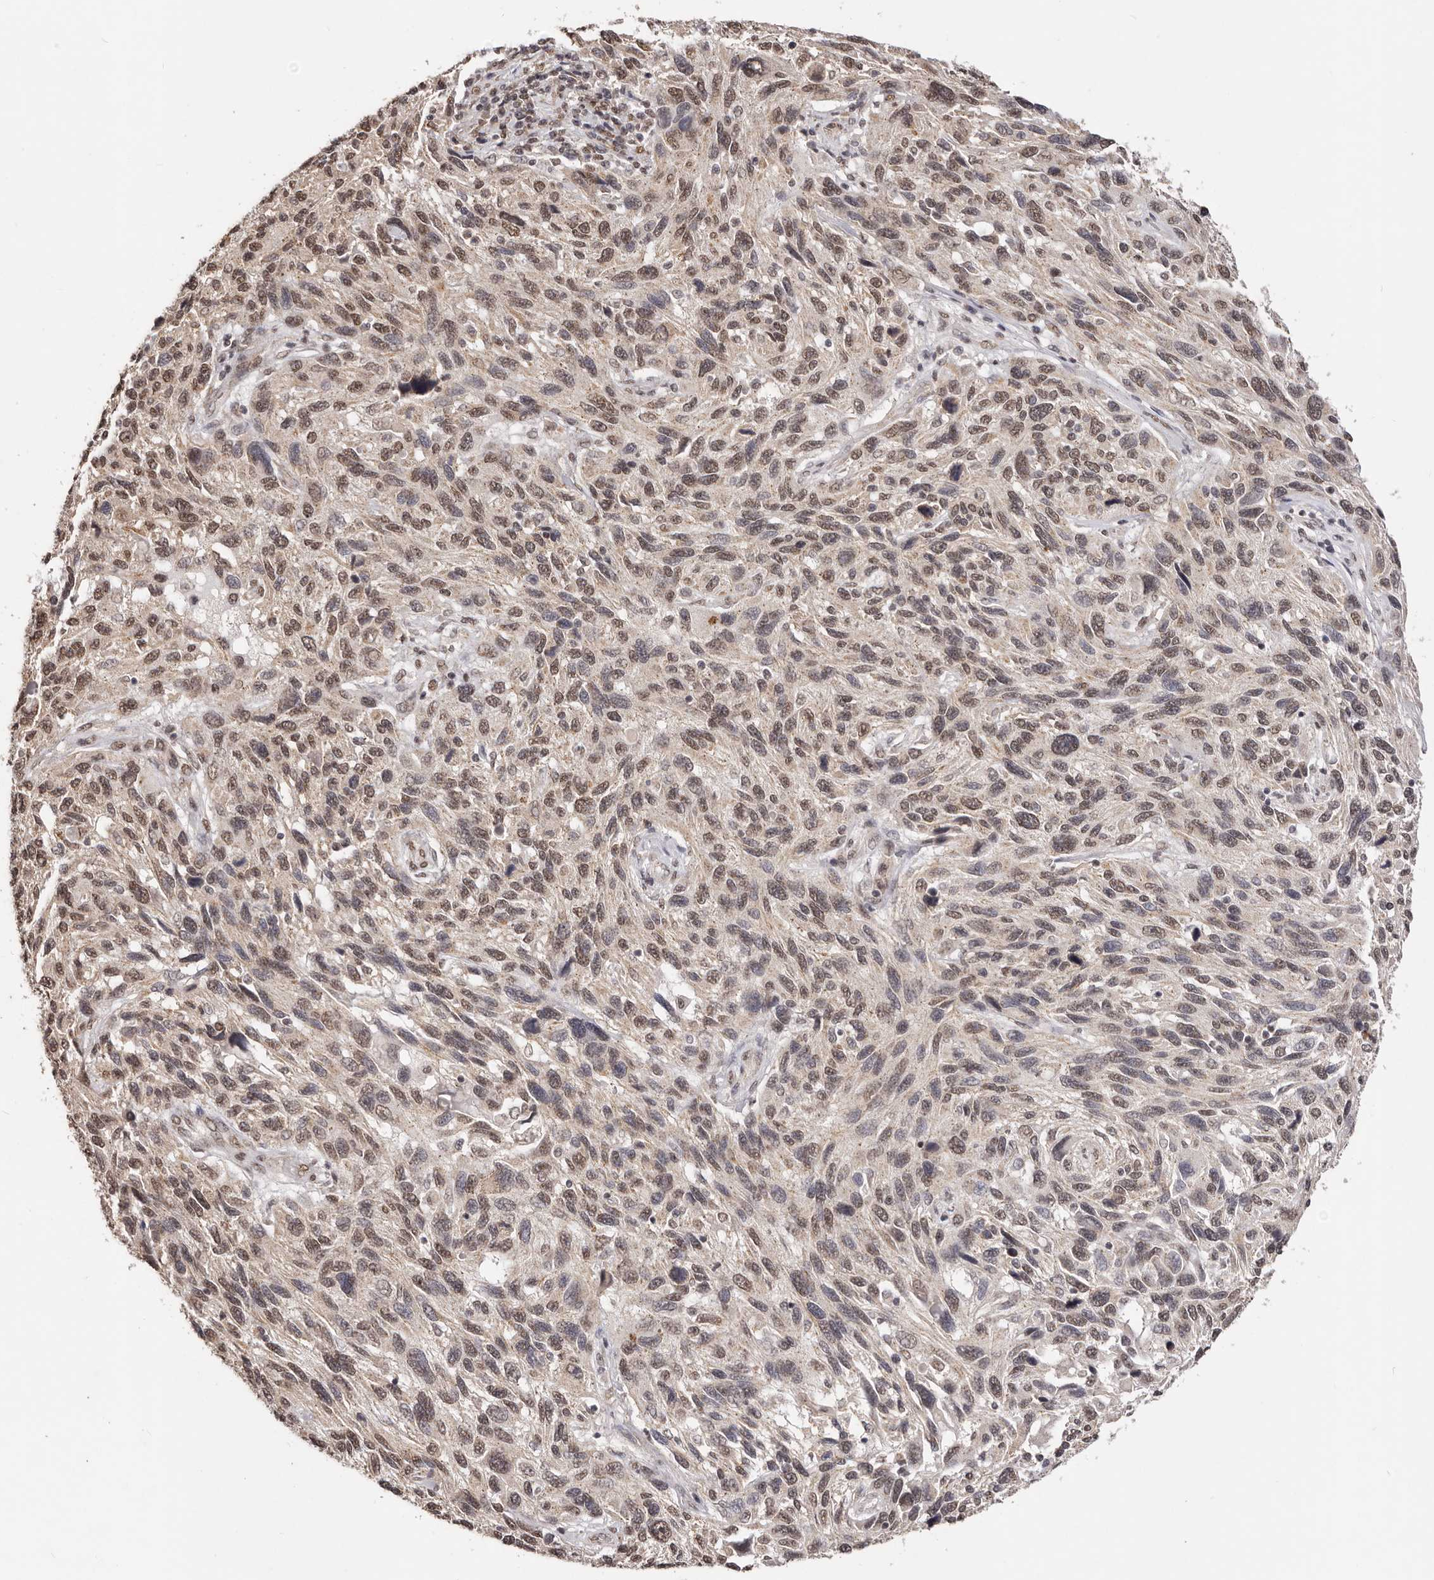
{"staining": {"intensity": "moderate", "quantity": ">75%", "location": "nuclear"}, "tissue": "melanoma", "cell_type": "Tumor cells", "image_type": "cancer", "snomed": [{"axis": "morphology", "description": "Malignant melanoma, NOS"}, {"axis": "topography", "description": "Skin"}], "caption": "IHC photomicrograph of neoplastic tissue: melanoma stained using immunohistochemistry (IHC) exhibits medium levels of moderate protein expression localized specifically in the nuclear of tumor cells, appearing as a nuclear brown color.", "gene": "RPS6KA5", "patient": {"sex": "male", "age": 53}}